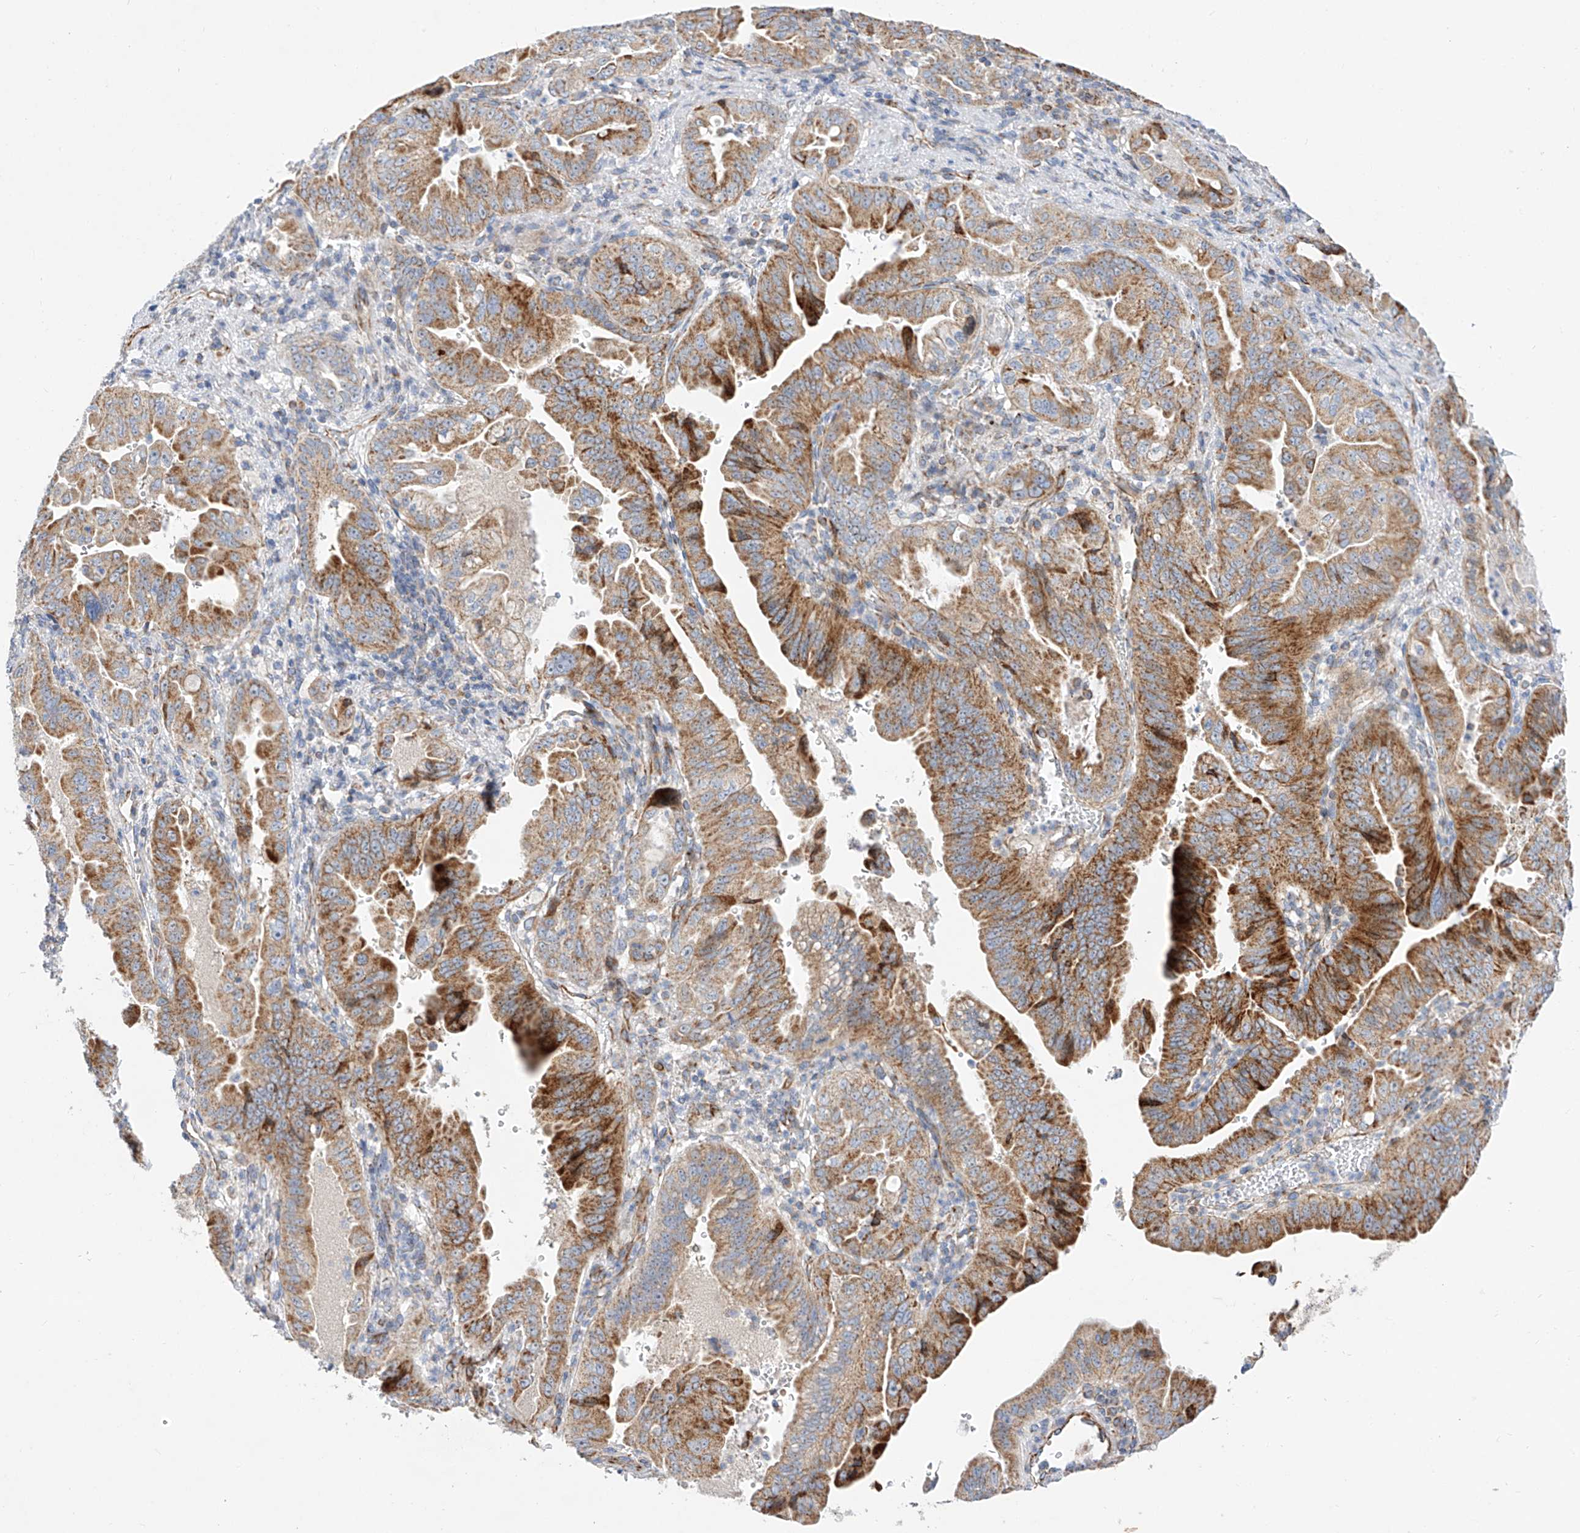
{"staining": {"intensity": "strong", "quantity": ">75%", "location": "cytoplasmic/membranous"}, "tissue": "pancreatic cancer", "cell_type": "Tumor cells", "image_type": "cancer", "snomed": [{"axis": "morphology", "description": "Adenocarcinoma, NOS"}, {"axis": "topography", "description": "Pancreas"}], "caption": "About >75% of tumor cells in pancreatic adenocarcinoma show strong cytoplasmic/membranous protein staining as visualized by brown immunohistochemical staining.", "gene": "CST9", "patient": {"sex": "male", "age": 70}}